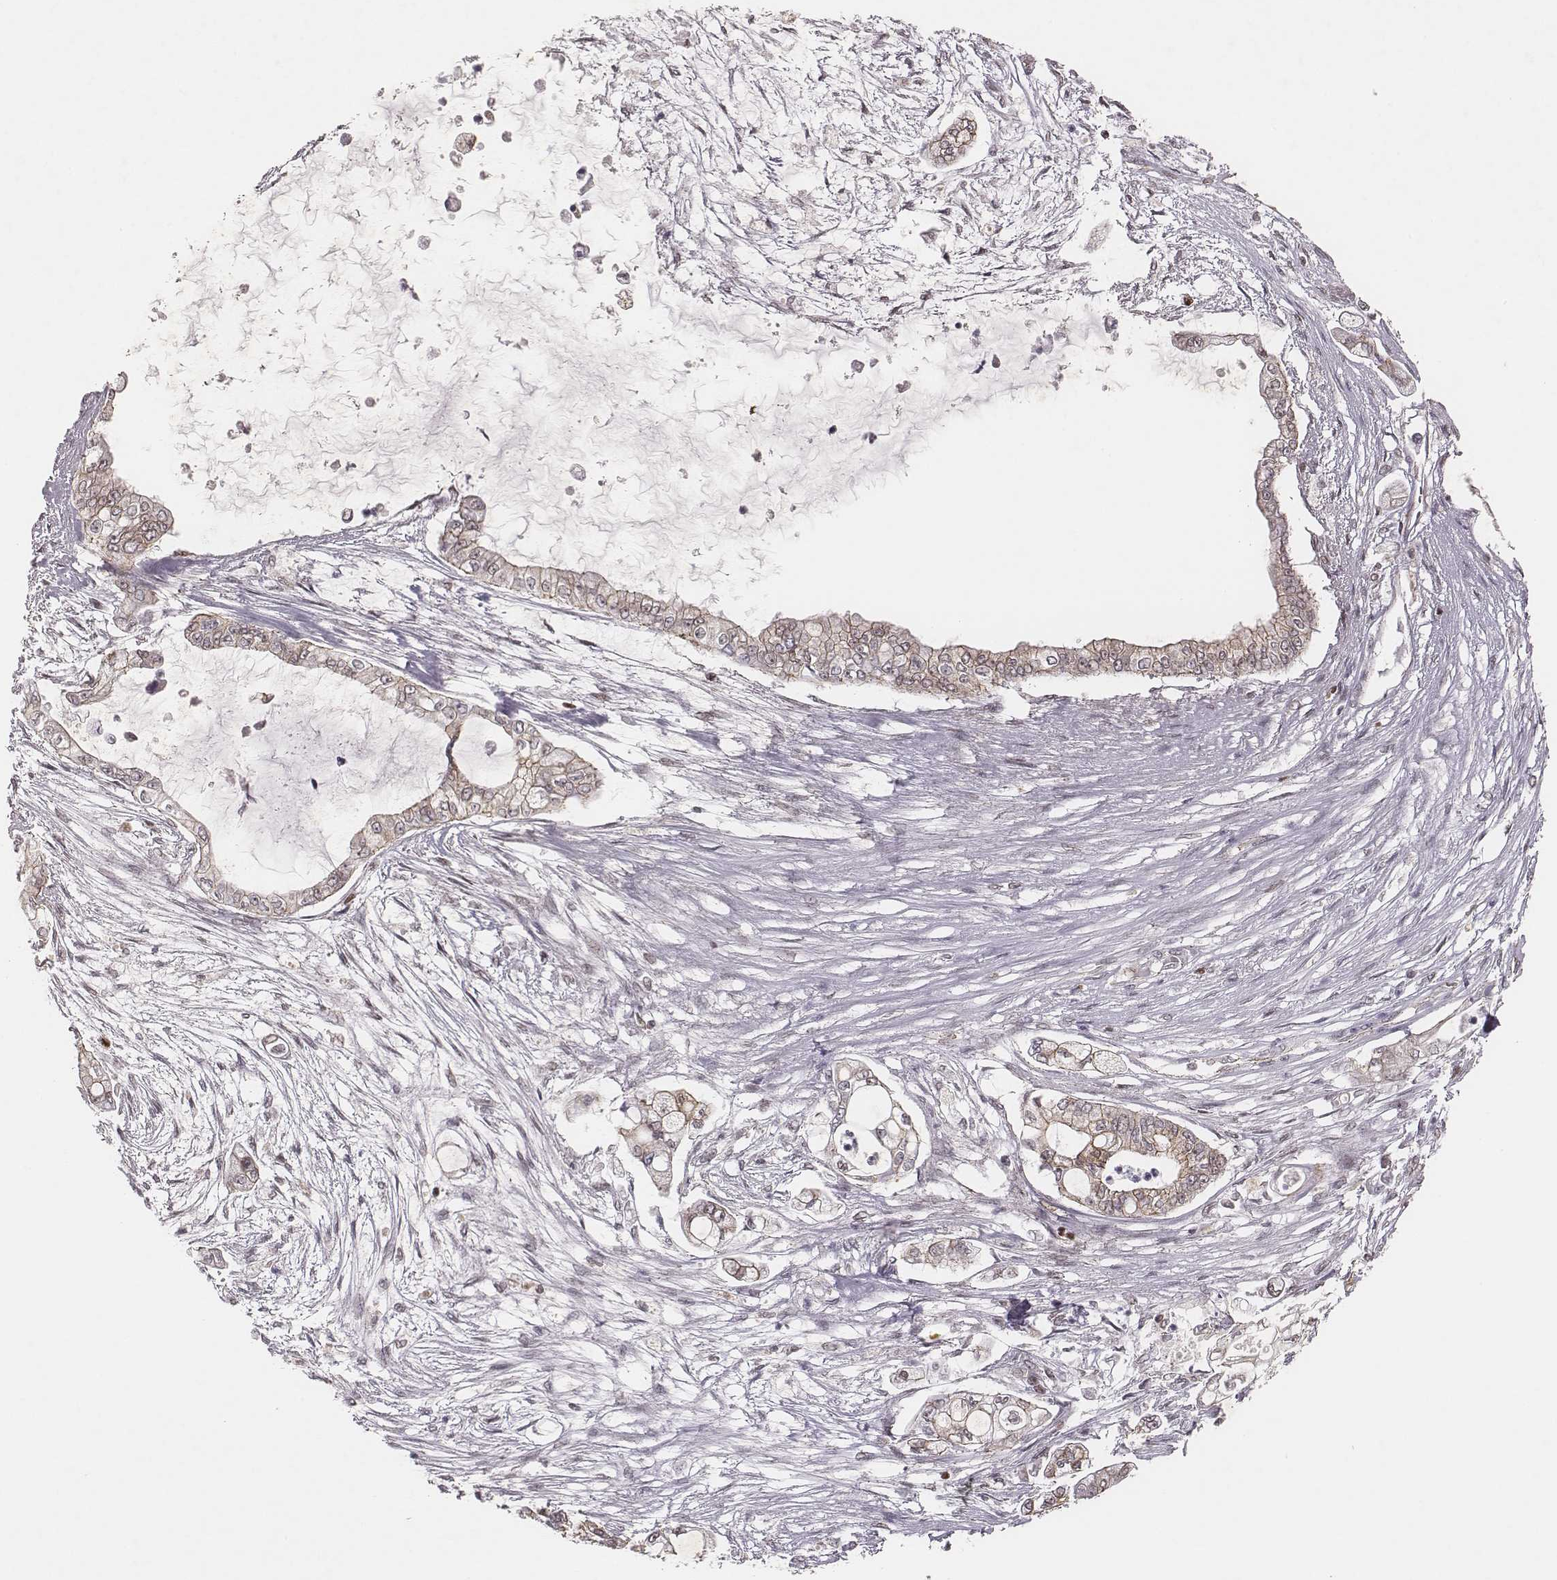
{"staining": {"intensity": "moderate", "quantity": "25%-75%", "location": "cytoplasmic/membranous"}, "tissue": "pancreatic cancer", "cell_type": "Tumor cells", "image_type": "cancer", "snomed": [{"axis": "morphology", "description": "Adenocarcinoma, NOS"}, {"axis": "topography", "description": "Pancreas"}], "caption": "Pancreatic cancer stained with DAB (3,3'-diaminobenzidine) immunohistochemistry (IHC) shows medium levels of moderate cytoplasmic/membranous staining in approximately 25%-75% of tumor cells.", "gene": "WDR59", "patient": {"sex": "female", "age": 69}}